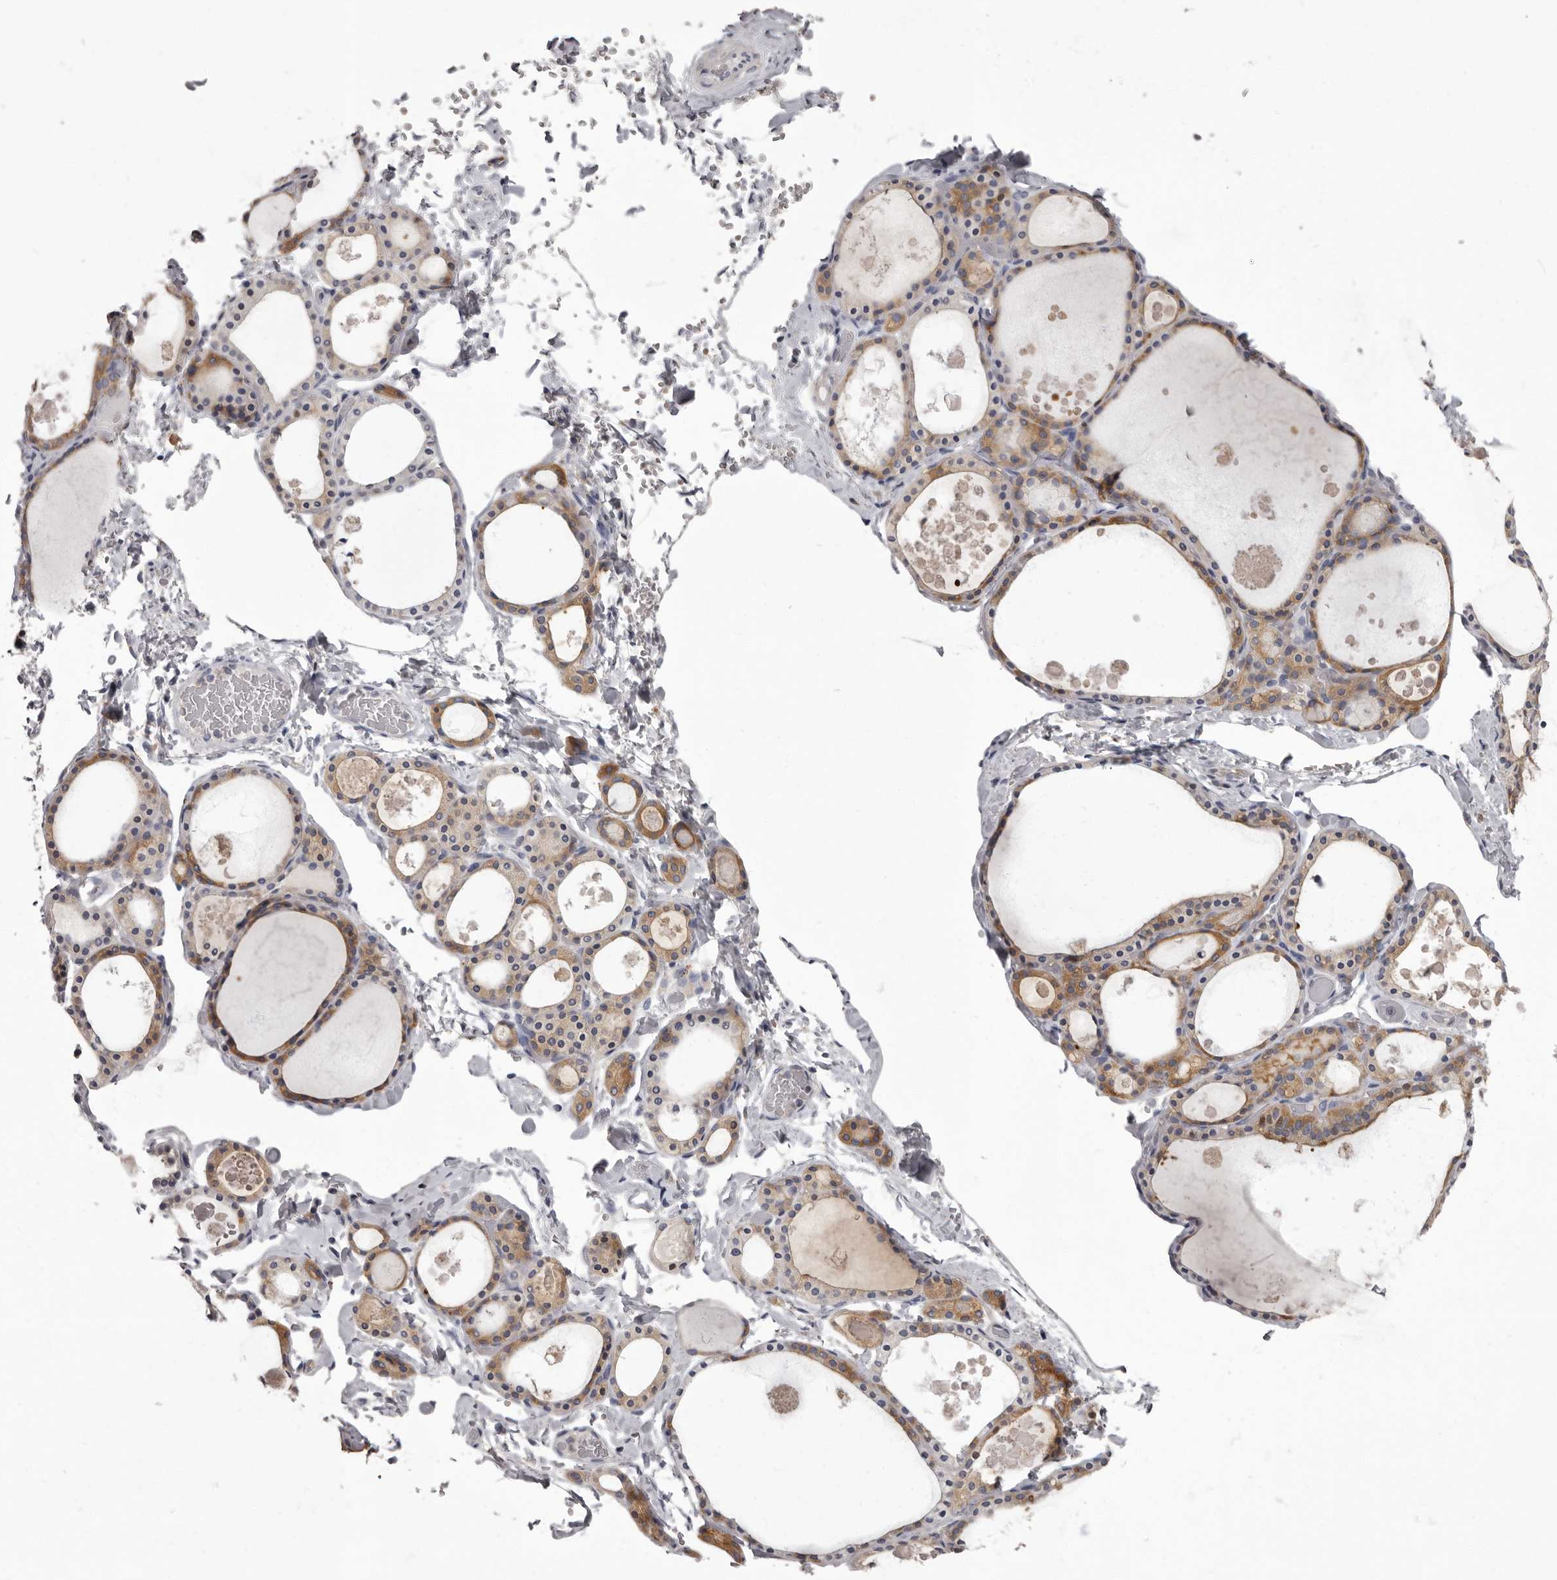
{"staining": {"intensity": "moderate", "quantity": ">75%", "location": "cytoplasmic/membranous"}, "tissue": "thyroid gland", "cell_type": "Glandular cells", "image_type": "normal", "snomed": [{"axis": "morphology", "description": "Normal tissue, NOS"}, {"axis": "topography", "description": "Thyroid gland"}], "caption": "A medium amount of moderate cytoplasmic/membranous expression is identified in approximately >75% of glandular cells in normal thyroid gland.", "gene": "APEH", "patient": {"sex": "male", "age": 56}}